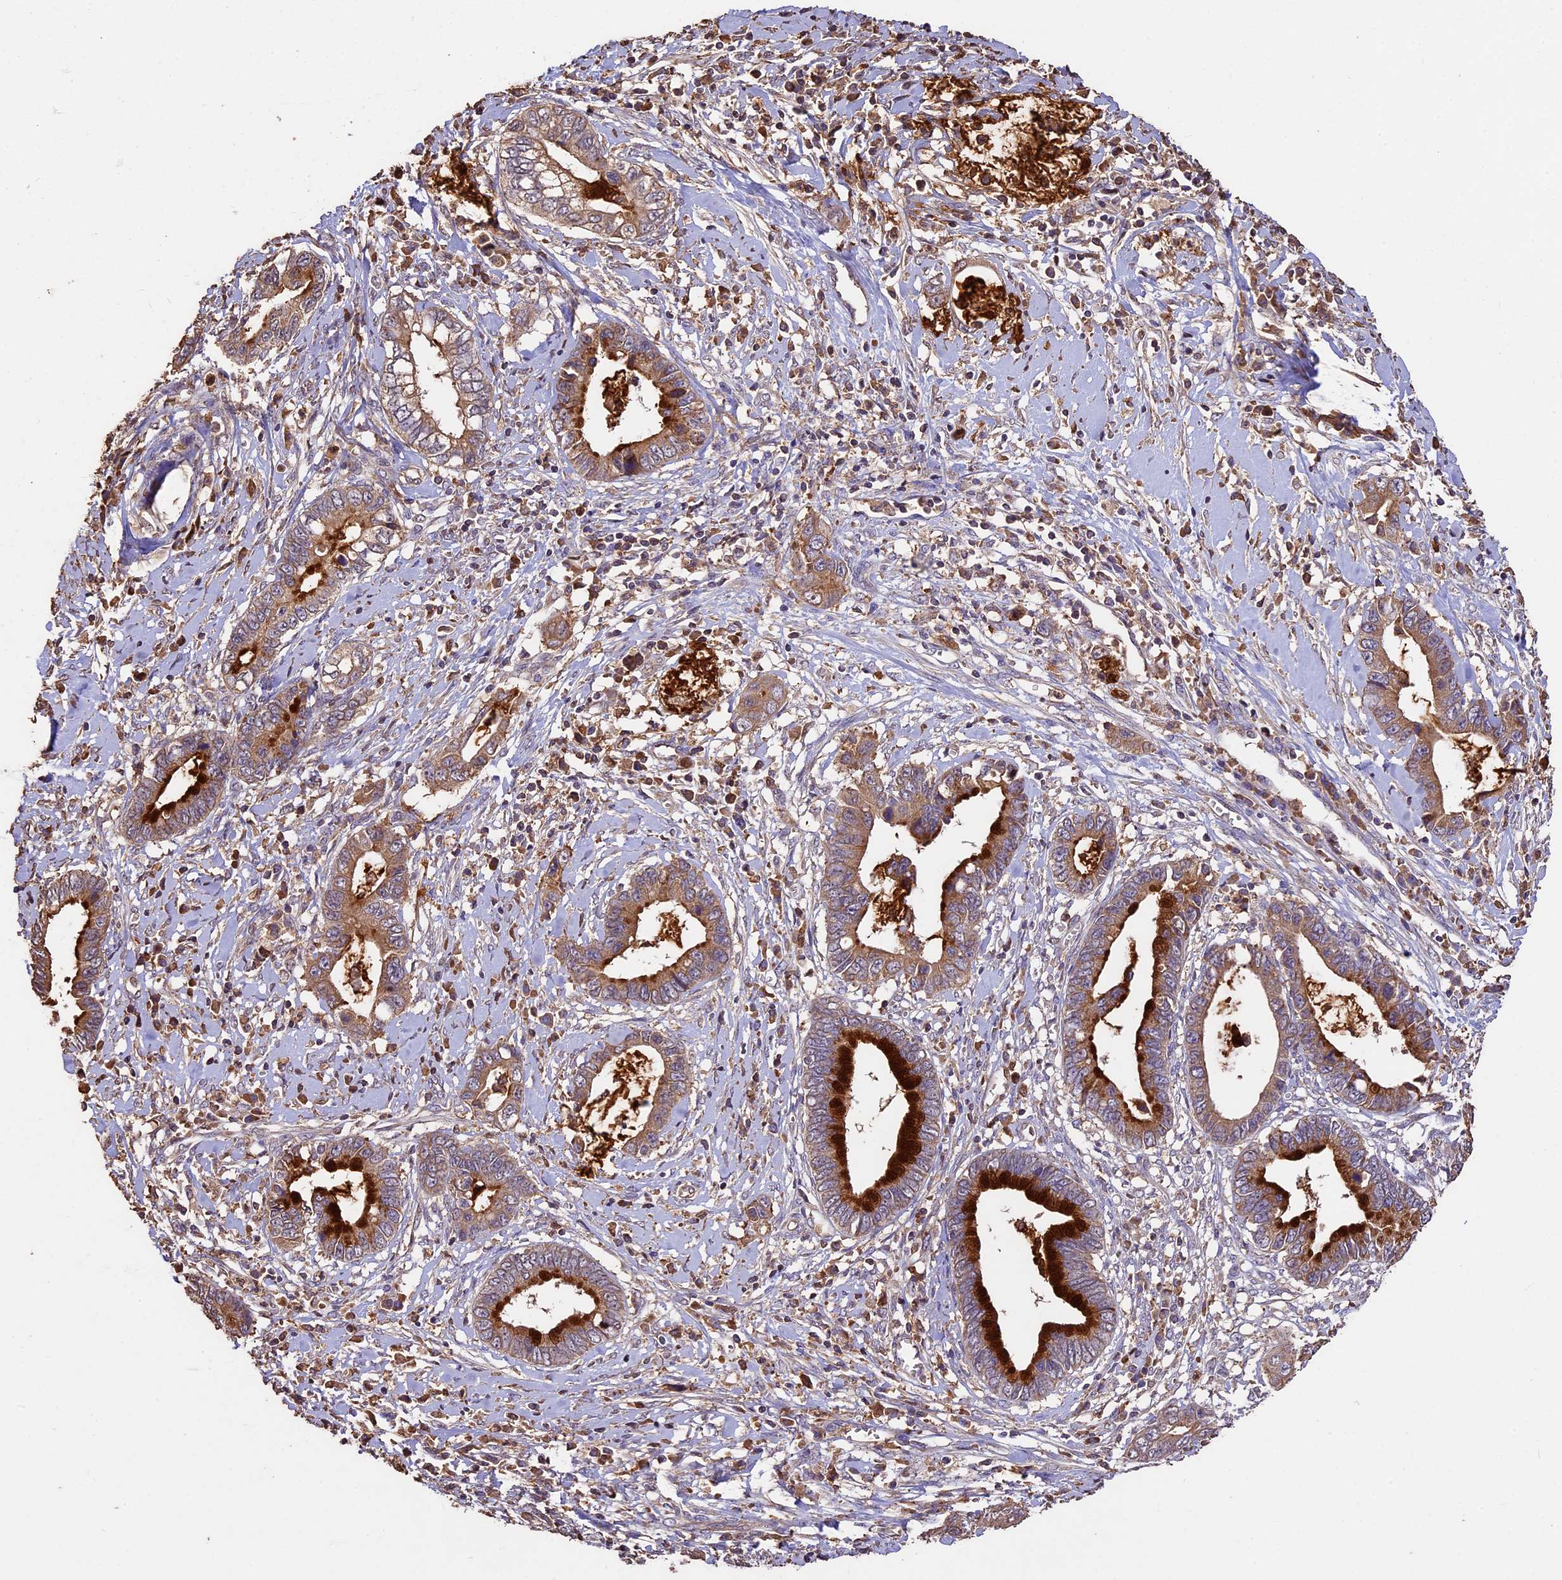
{"staining": {"intensity": "strong", "quantity": "25%-75%", "location": "cytoplasmic/membranous"}, "tissue": "cervical cancer", "cell_type": "Tumor cells", "image_type": "cancer", "snomed": [{"axis": "morphology", "description": "Adenocarcinoma, NOS"}, {"axis": "topography", "description": "Cervix"}], "caption": "Immunohistochemistry (IHC) of human cervical cancer (adenocarcinoma) reveals high levels of strong cytoplasmic/membranous positivity in about 25%-75% of tumor cells.", "gene": "CRLF1", "patient": {"sex": "female", "age": 44}}